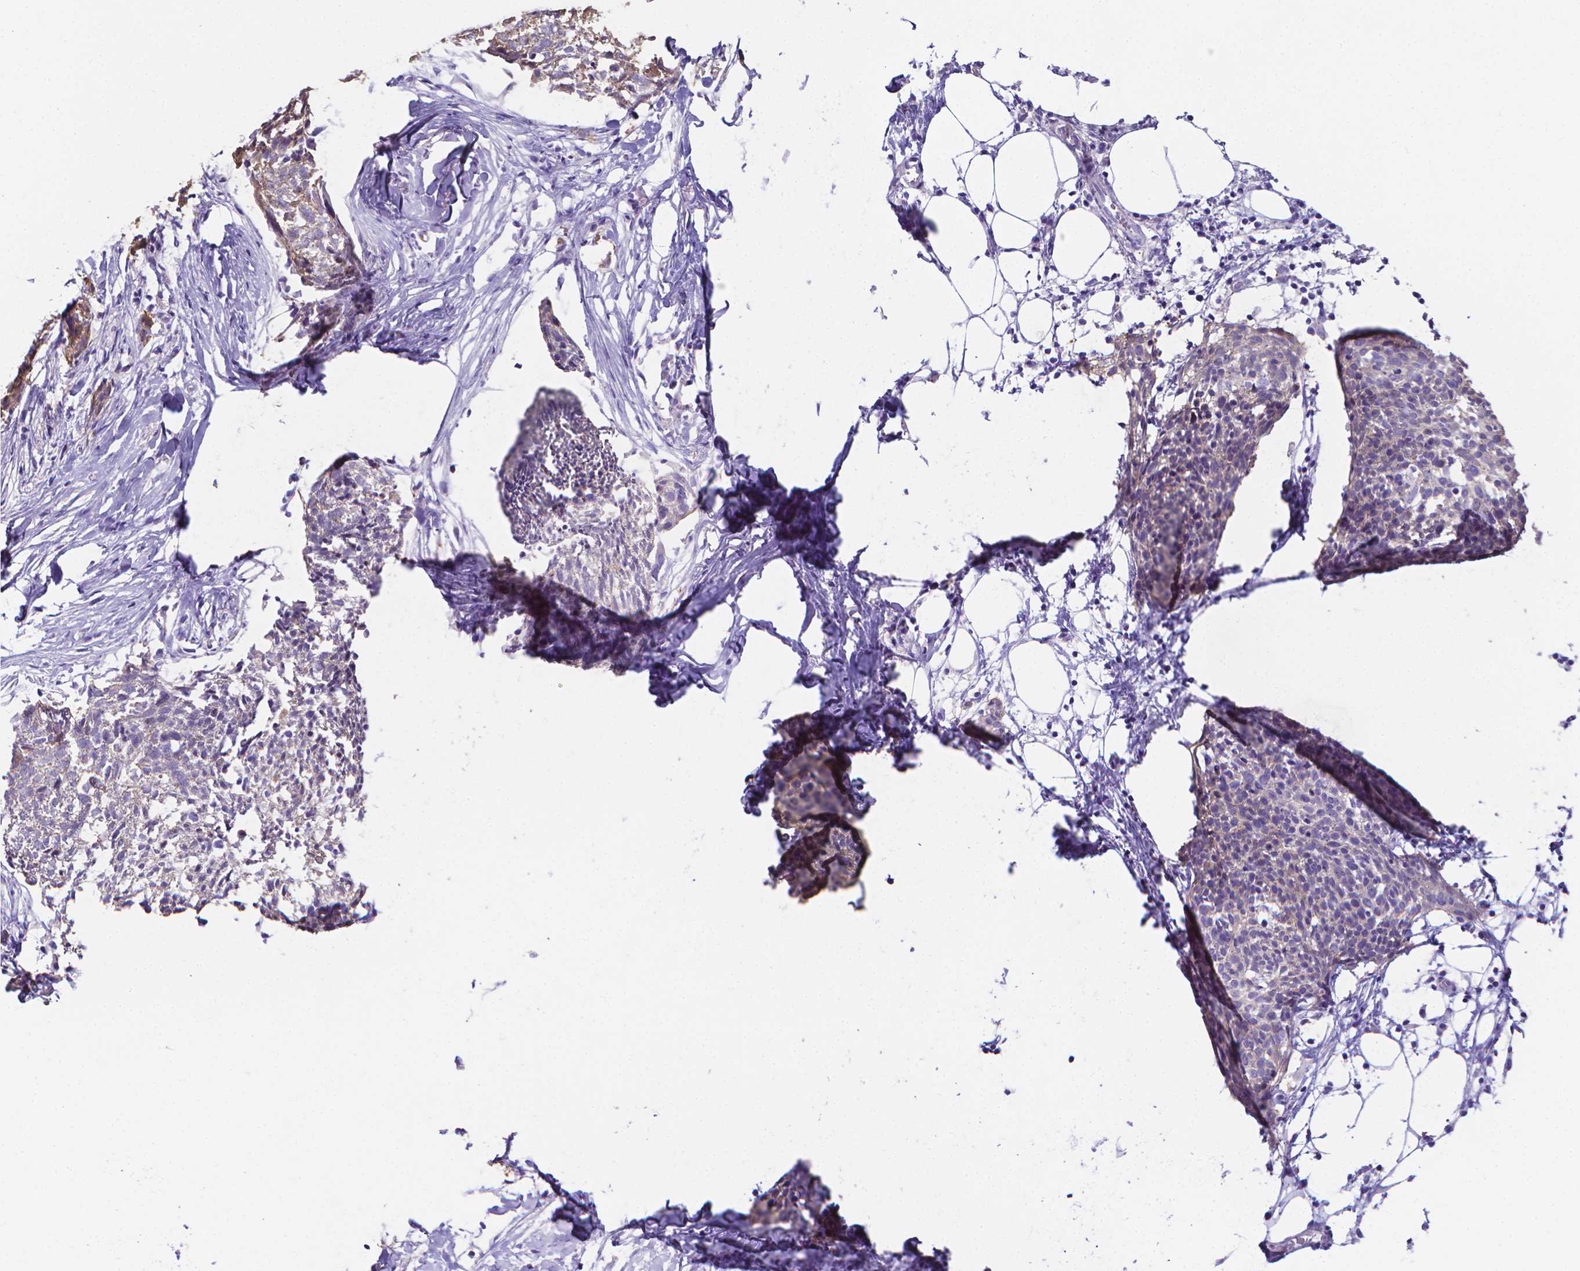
{"staining": {"intensity": "negative", "quantity": "none", "location": "none"}, "tissue": "skin cancer", "cell_type": "Tumor cells", "image_type": "cancer", "snomed": [{"axis": "morphology", "description": "Squamous cell carcinoma, NOS"}, {"axis": "topography", "description": "Skin"}, {"axis": "topography", "description": "Vulva"}], "caption": "High magnification brightfield microscopy of skin cancer stained with DAB (brown) and counterstained with hematoxylin (blue): tumor cells show no significant positivity. (DAB (3,3'-diaminobenzidine) immunohistochemistry, high magnification).", "gene": "LRRC73", "patient": {"sex": "female", "age": 75}}